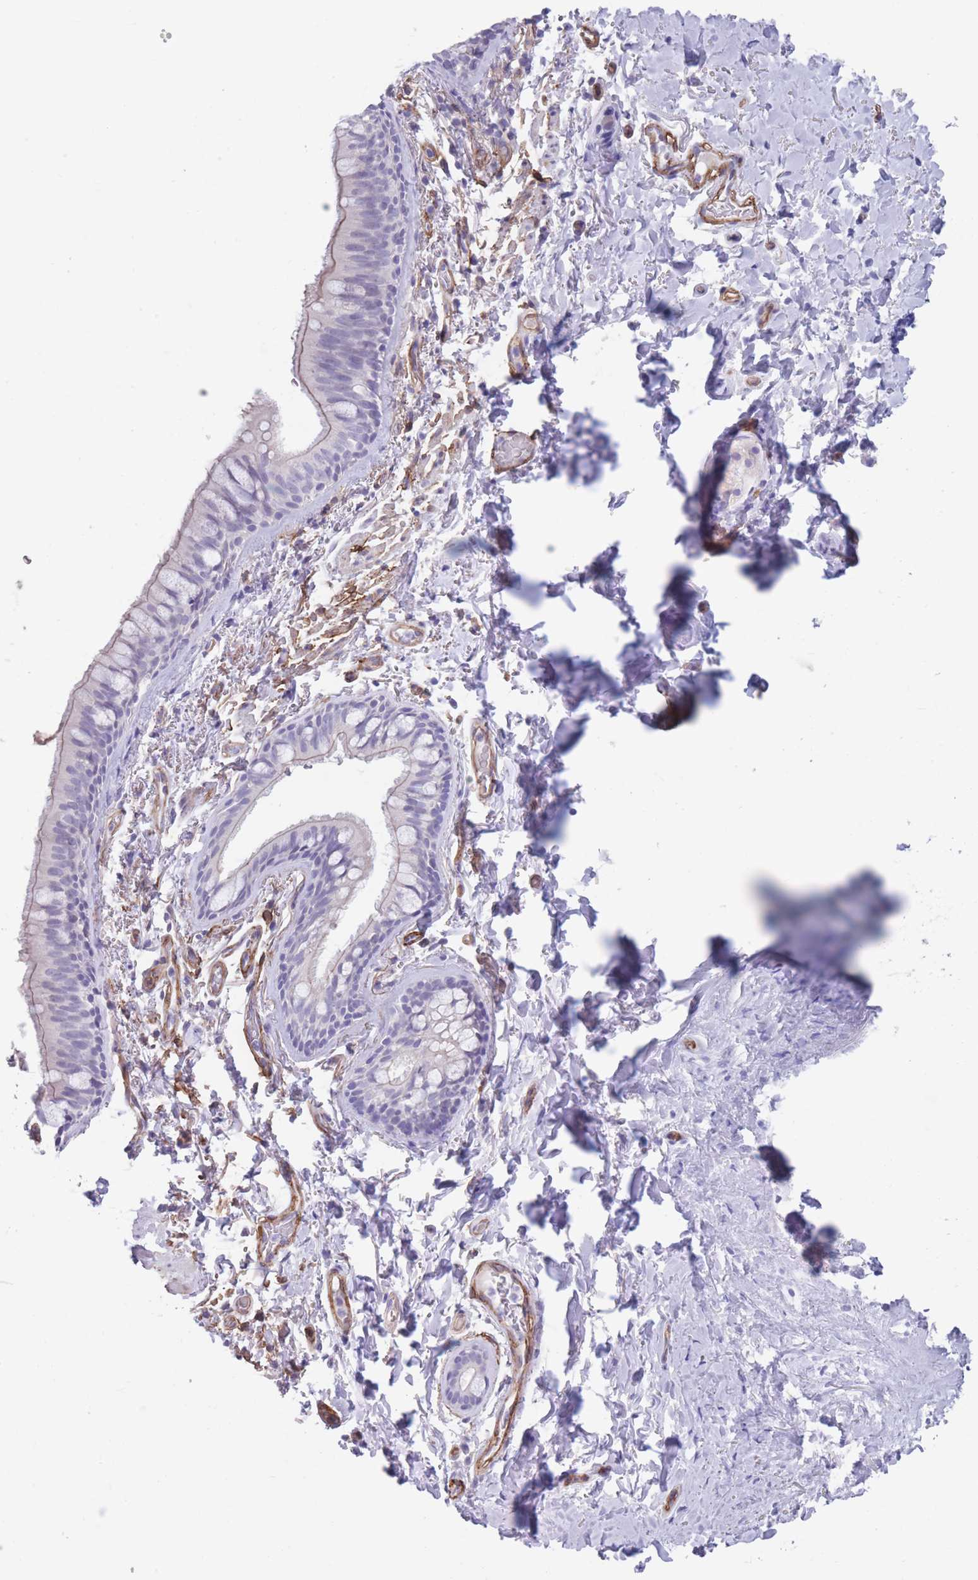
{"staining": {"intensity": "negative", "quantity": "none", "location": "none"}, "tissue": "bronchus", "cell_type": "Respiratory epithelial cells", "image_type": "normal", "snomed": [{"axis": "morphology", "description": "Normal tissue, NOS"}, {"axis": "topography", "description": "Bronchus"}], "caption": "Respiratory epithelial cells are negative for brown protein staining in normal bronchus. (Immunohistochemistry, brightfield microscopy, high magnification).", "gene": "DPYD", "patient": {"sex": "male", "age": 70}}